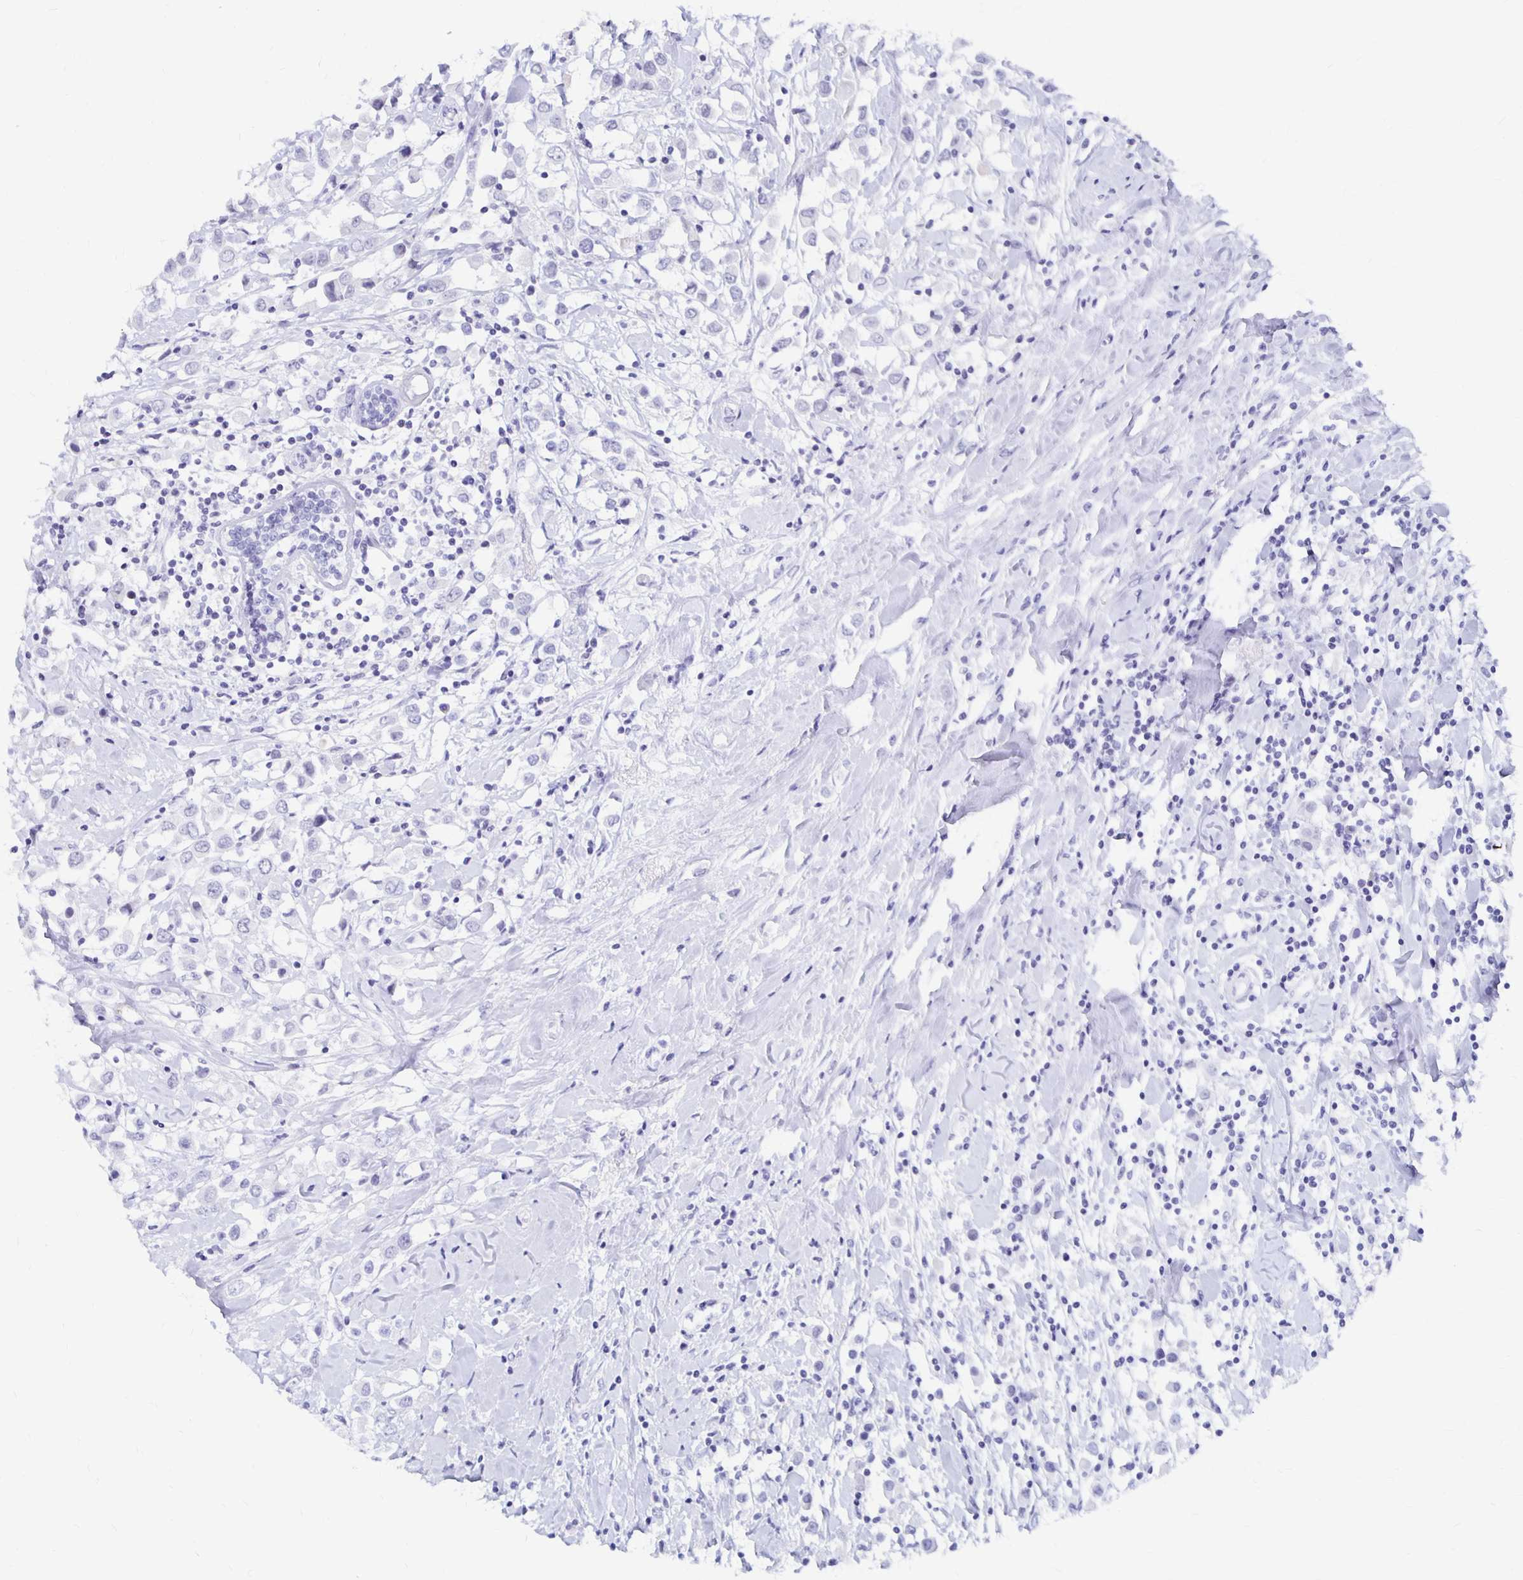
{"staining": {"intensity": "negative", "quantity": "none", "location": "none"}, "tissue": "breast cancer", "cell_type": "Tumor cells", "image_type": "cancer", "snomed": [{"axis": "morphology", "description": "Duct carcinoma"}, {"axis": "topography", "description": "Breast"}], "caption": "Photomicrograph shows no protein expression in tumor cells of breast cancer (intraductal carcinoma) tissue. (DAB (3,3'-diaminobenzidine) immunohistochemistry visualized using brightfield microscopy, high magnification).", "gene": "SYT2", "patient": {"sex": "female", "age": 61}}